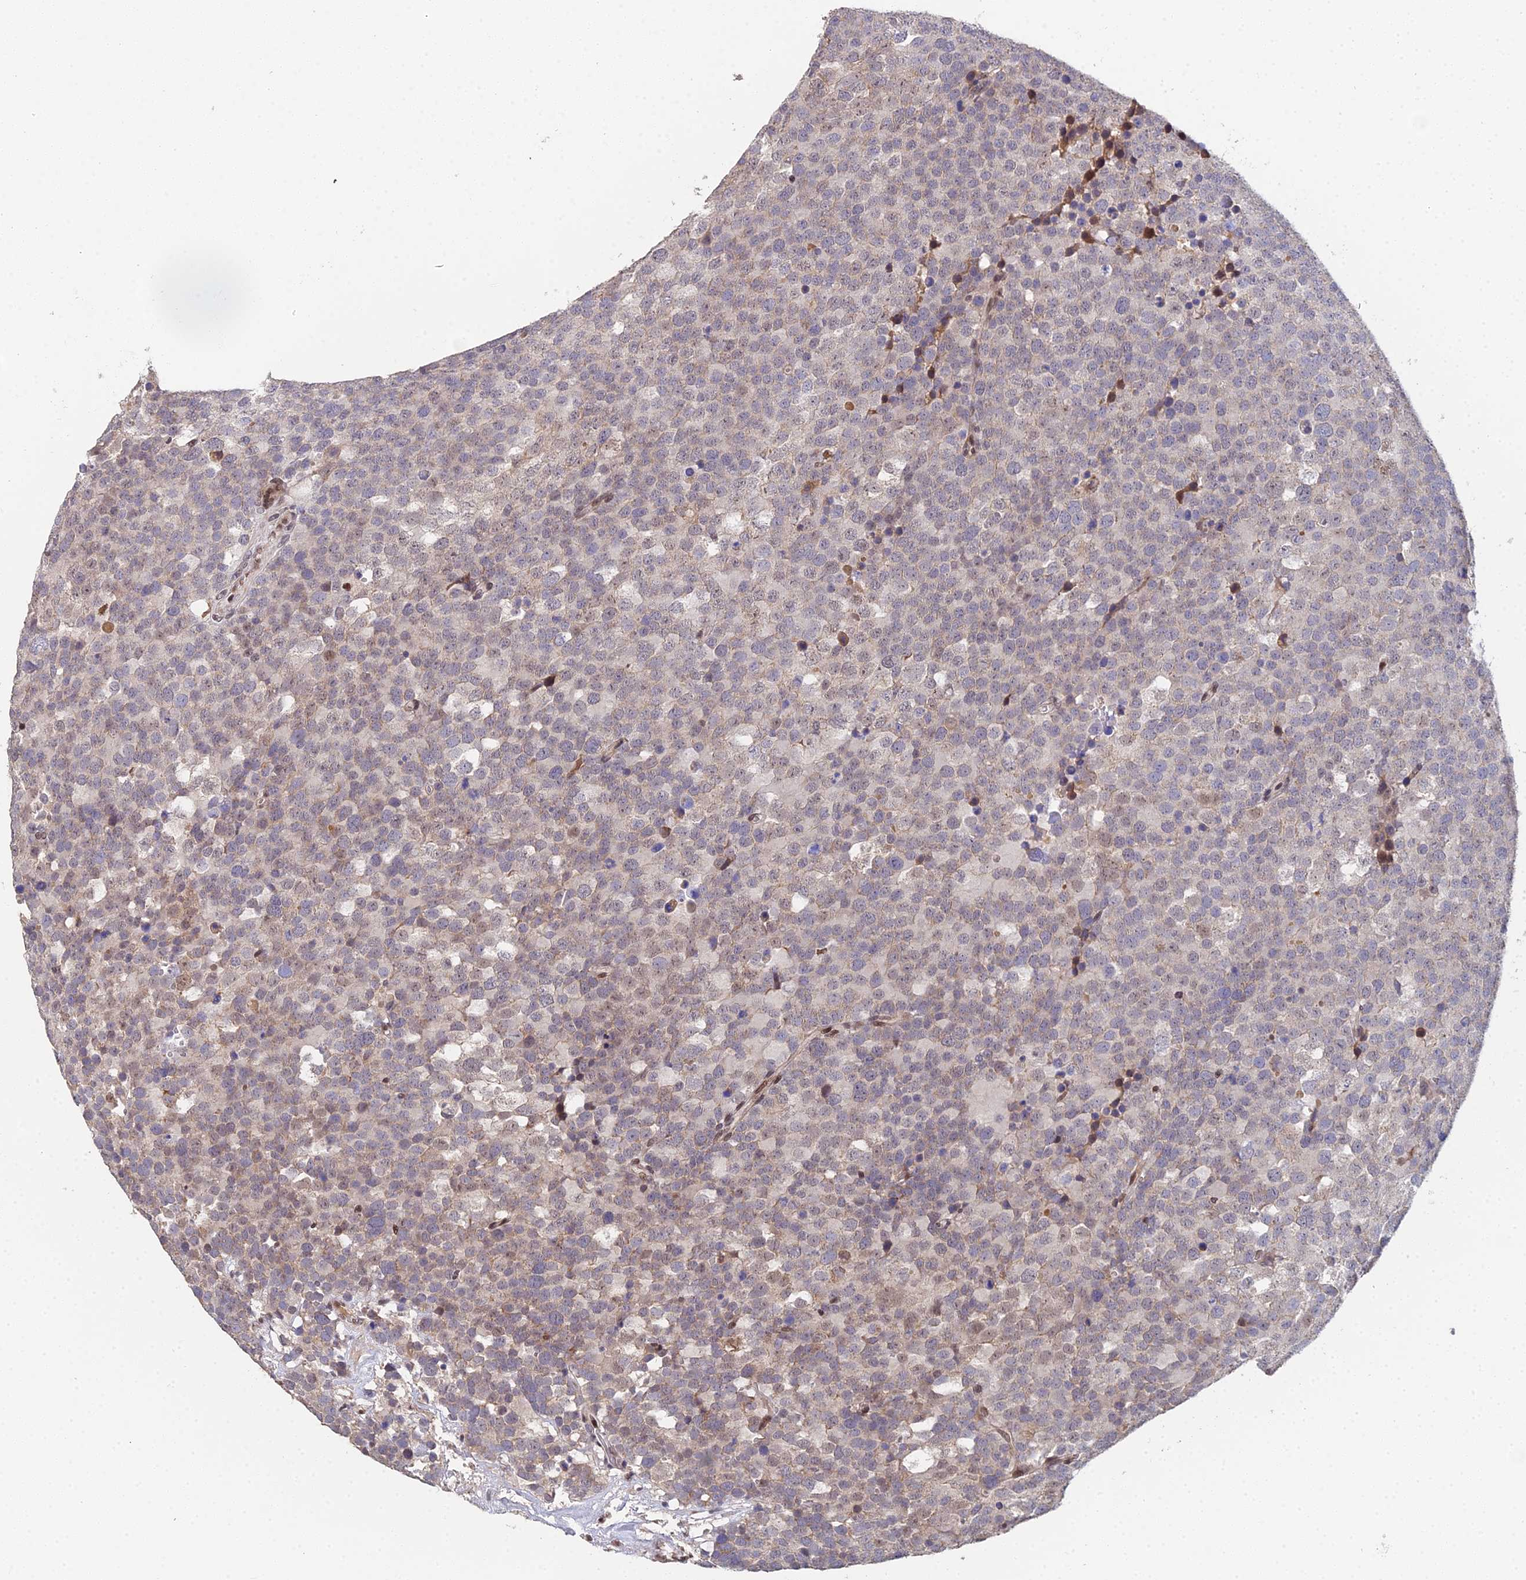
{"staining": {"intensity": "weak", "quantity": "<25%", "location": "cytoplasmic/membranous"}, "tissue": "testis cancer", "cell_type": "Tumor cells", "image_type": "cancer", "snomed": [{"axis": "morphology", "description": "Seminoma, NOS"}, {"axis": "topography", "description": "Testis"}], "caption": "Human testis seminoma stained for a protein using immunohistochemistry (IHC) exhibits no positivity in tumor cells.", "gene": "ERCC5", "patient": {"sex": "male", "age": 71}}